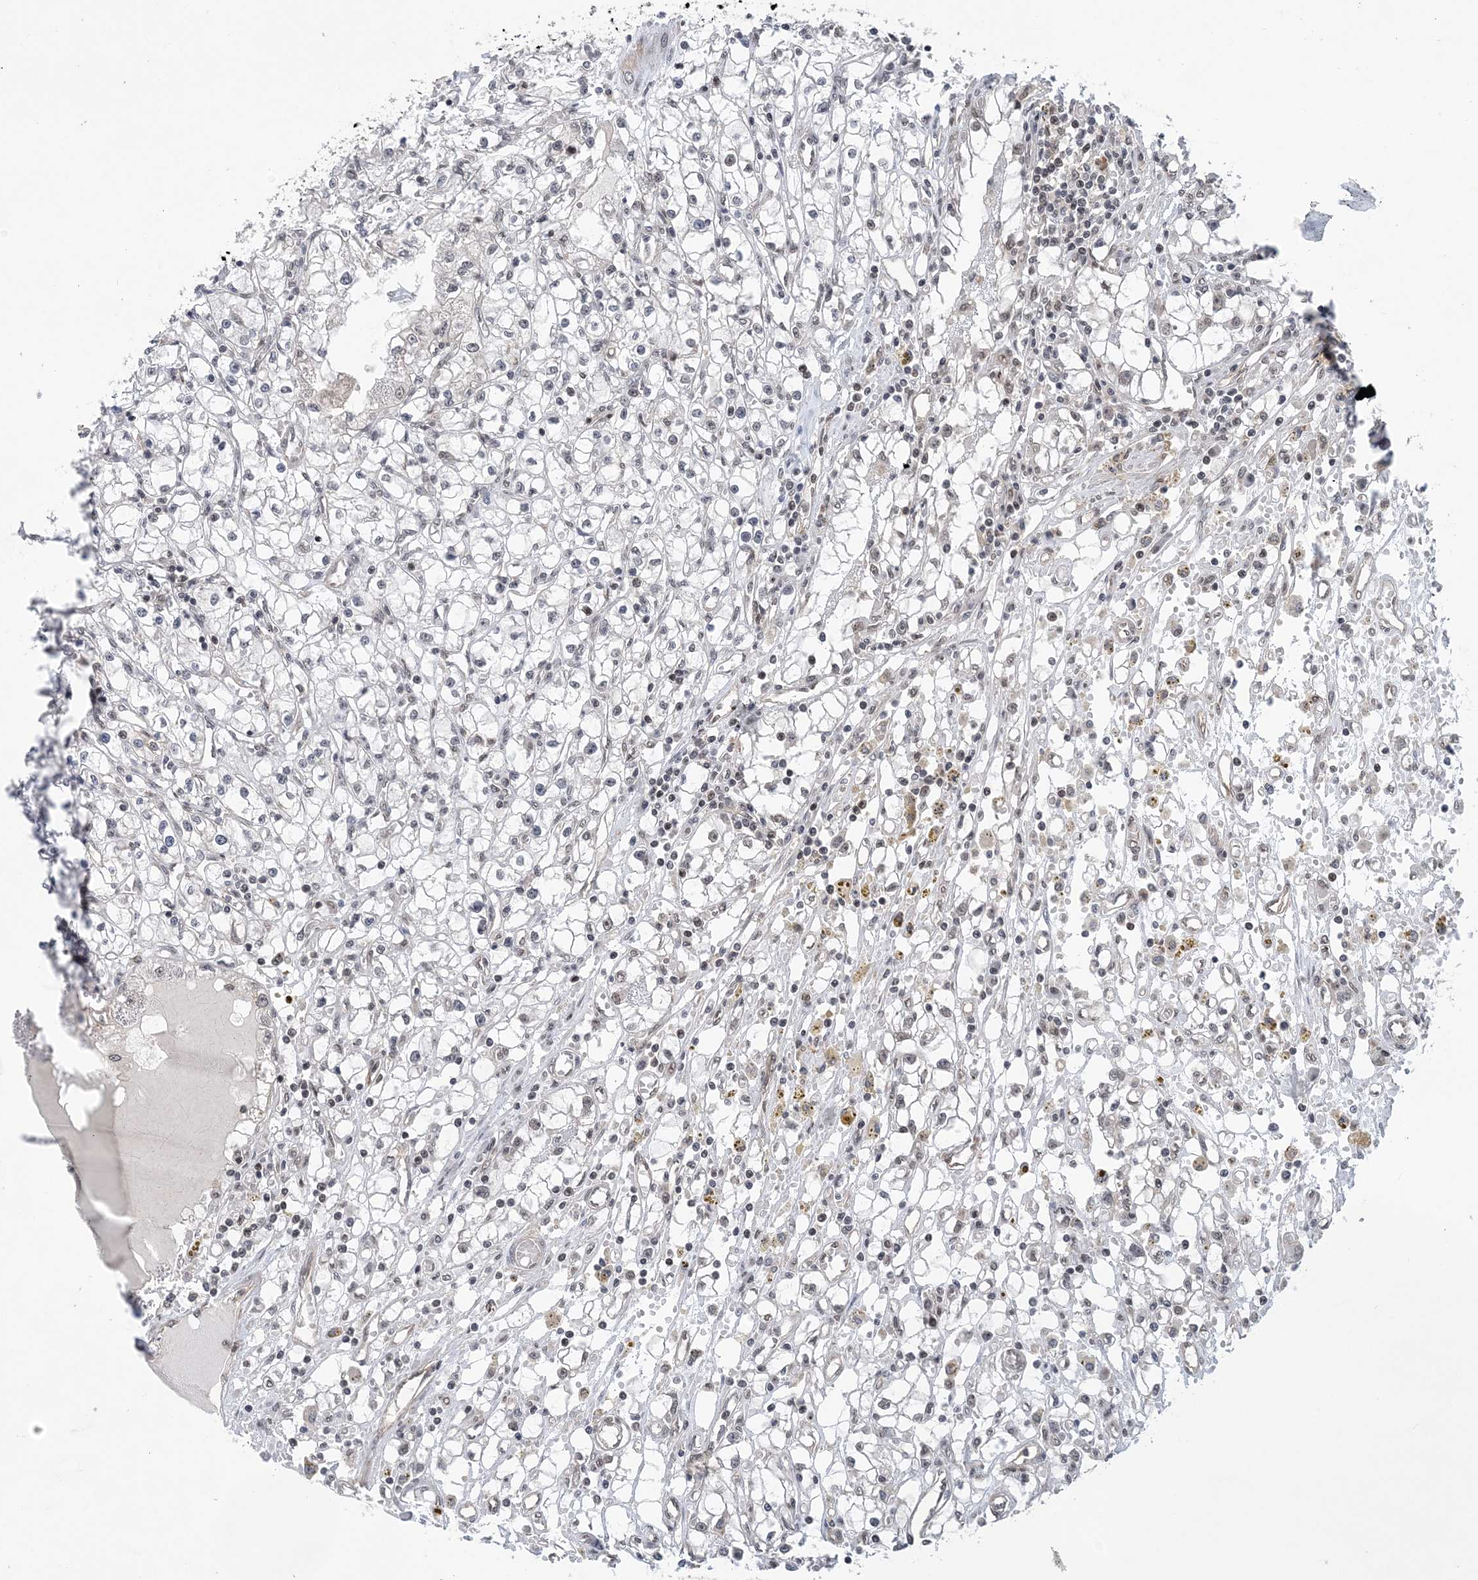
{"staining": {"intensity": "weak", "quantity": "25%-75%", "location": "nuclear"}, "tissue": "renal cancer", "cell_type": "Tumor cells", "image_type": "cancer", "snomed": [{"axis": "morphology", "description": "Adenocarcinoma, NOS"}, {"axis": "topography", "description": "Kidney"}], "caption": "A brown stain shows weak nuclear positivity of a protein in human renal cancer (adenocarcinoma) tumor cells. The staining was performed using DAB, with brown indicating positive protein expression. Nuclei are stained blue with hematoxylin.", "gene": "CCDC152", "patient": {"sex": "male", "age": 56}}